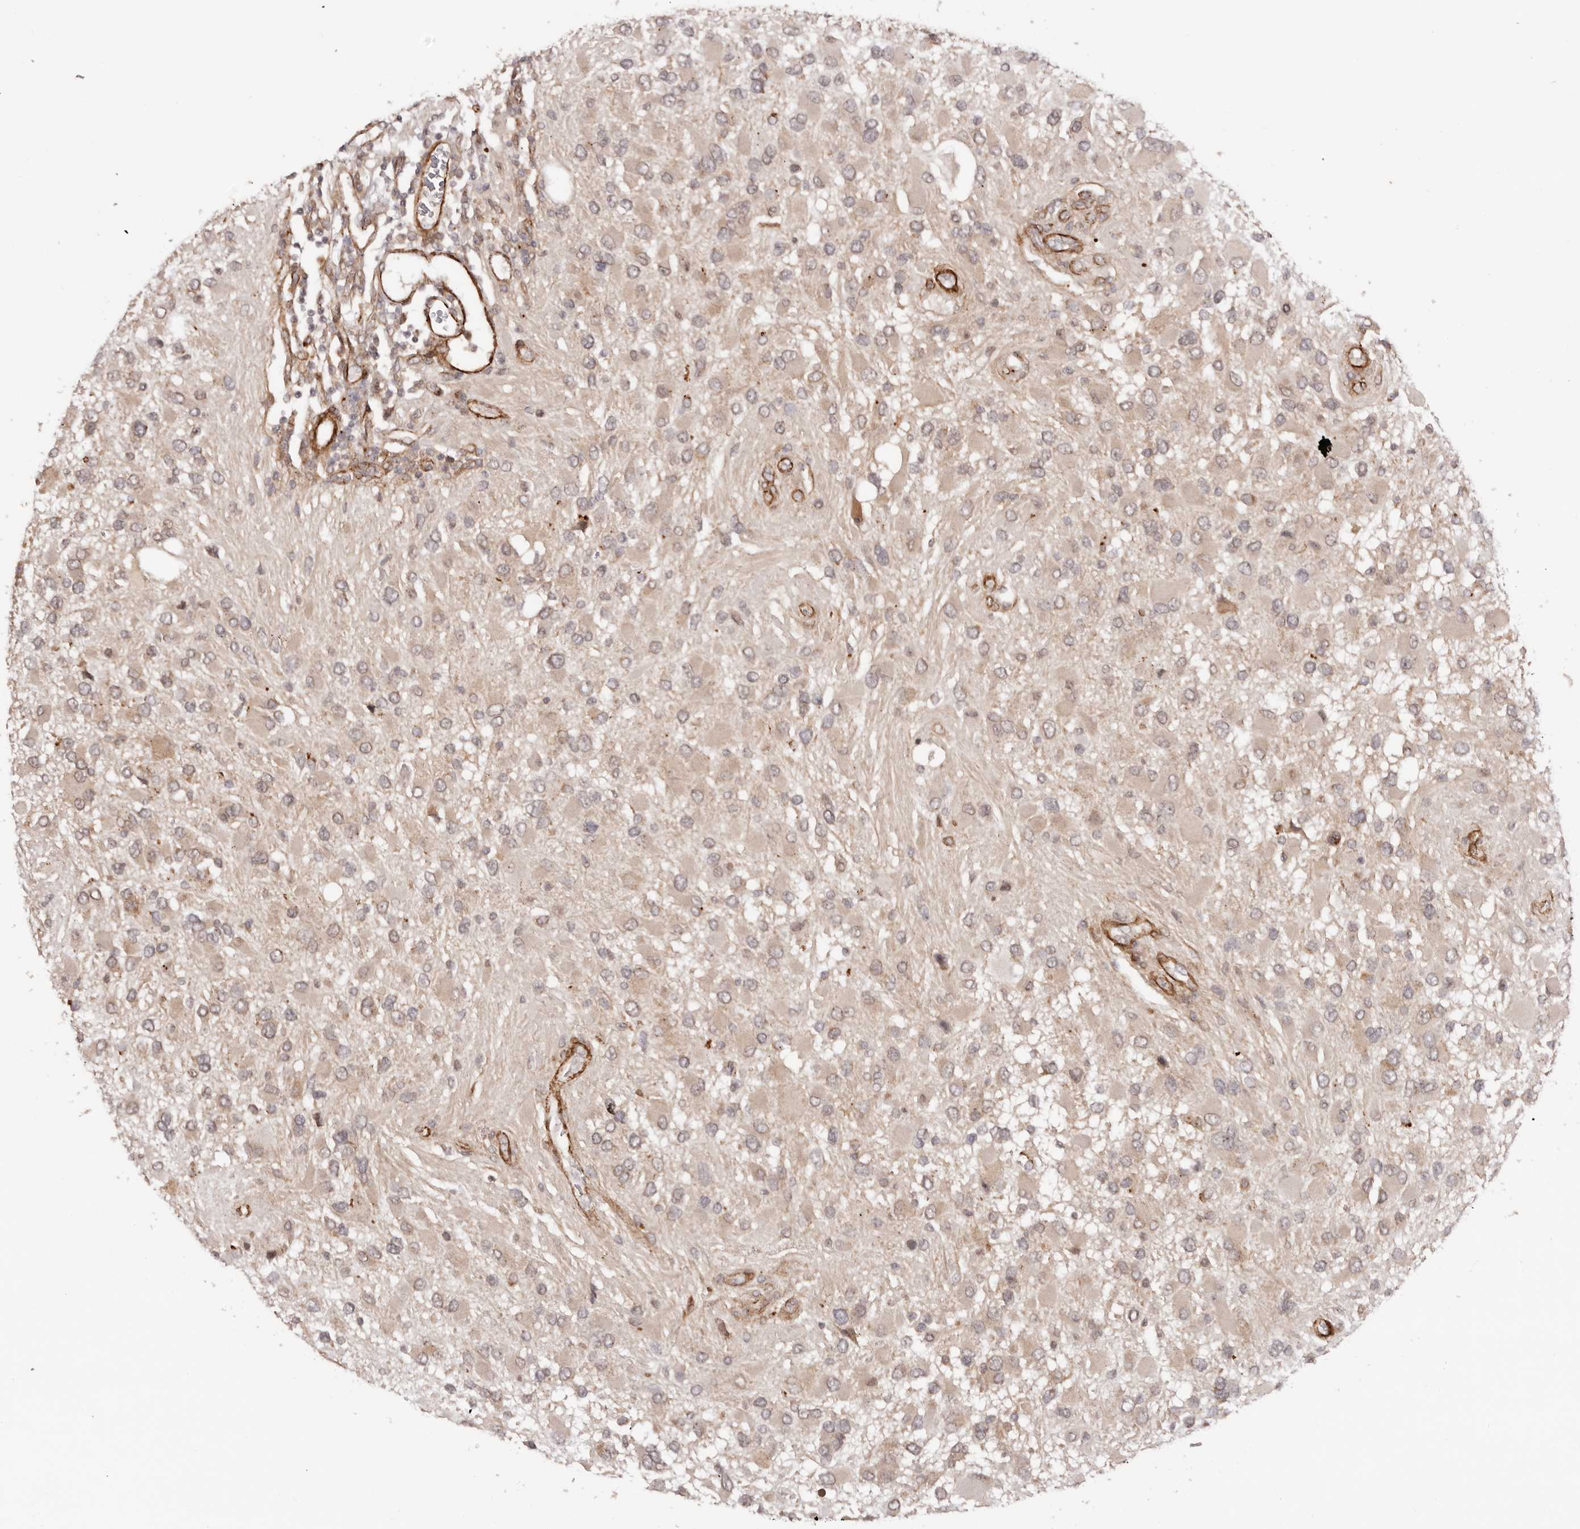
{"staining": {"intensity": "weak", "quantity": ">75%", "location": "cytoplasmic/membranous"}, "tissue": "glioma", "cell_type": "Tumor cells", "image_type": "cancer", "snomed": [{"axis": "morphology", "description": "Glioma, malignant, High grade"}, {"axis": "topography", "description": "Brain"}], "caption": "Immunohistochemical staining of malignant glioma (high-grade) shows low levels of weak cytoplasmic/membranous staining in approximately >75% of tumor cells.", "gene": "MICAL2", "patient": {"sex": "male", "age": 53}}